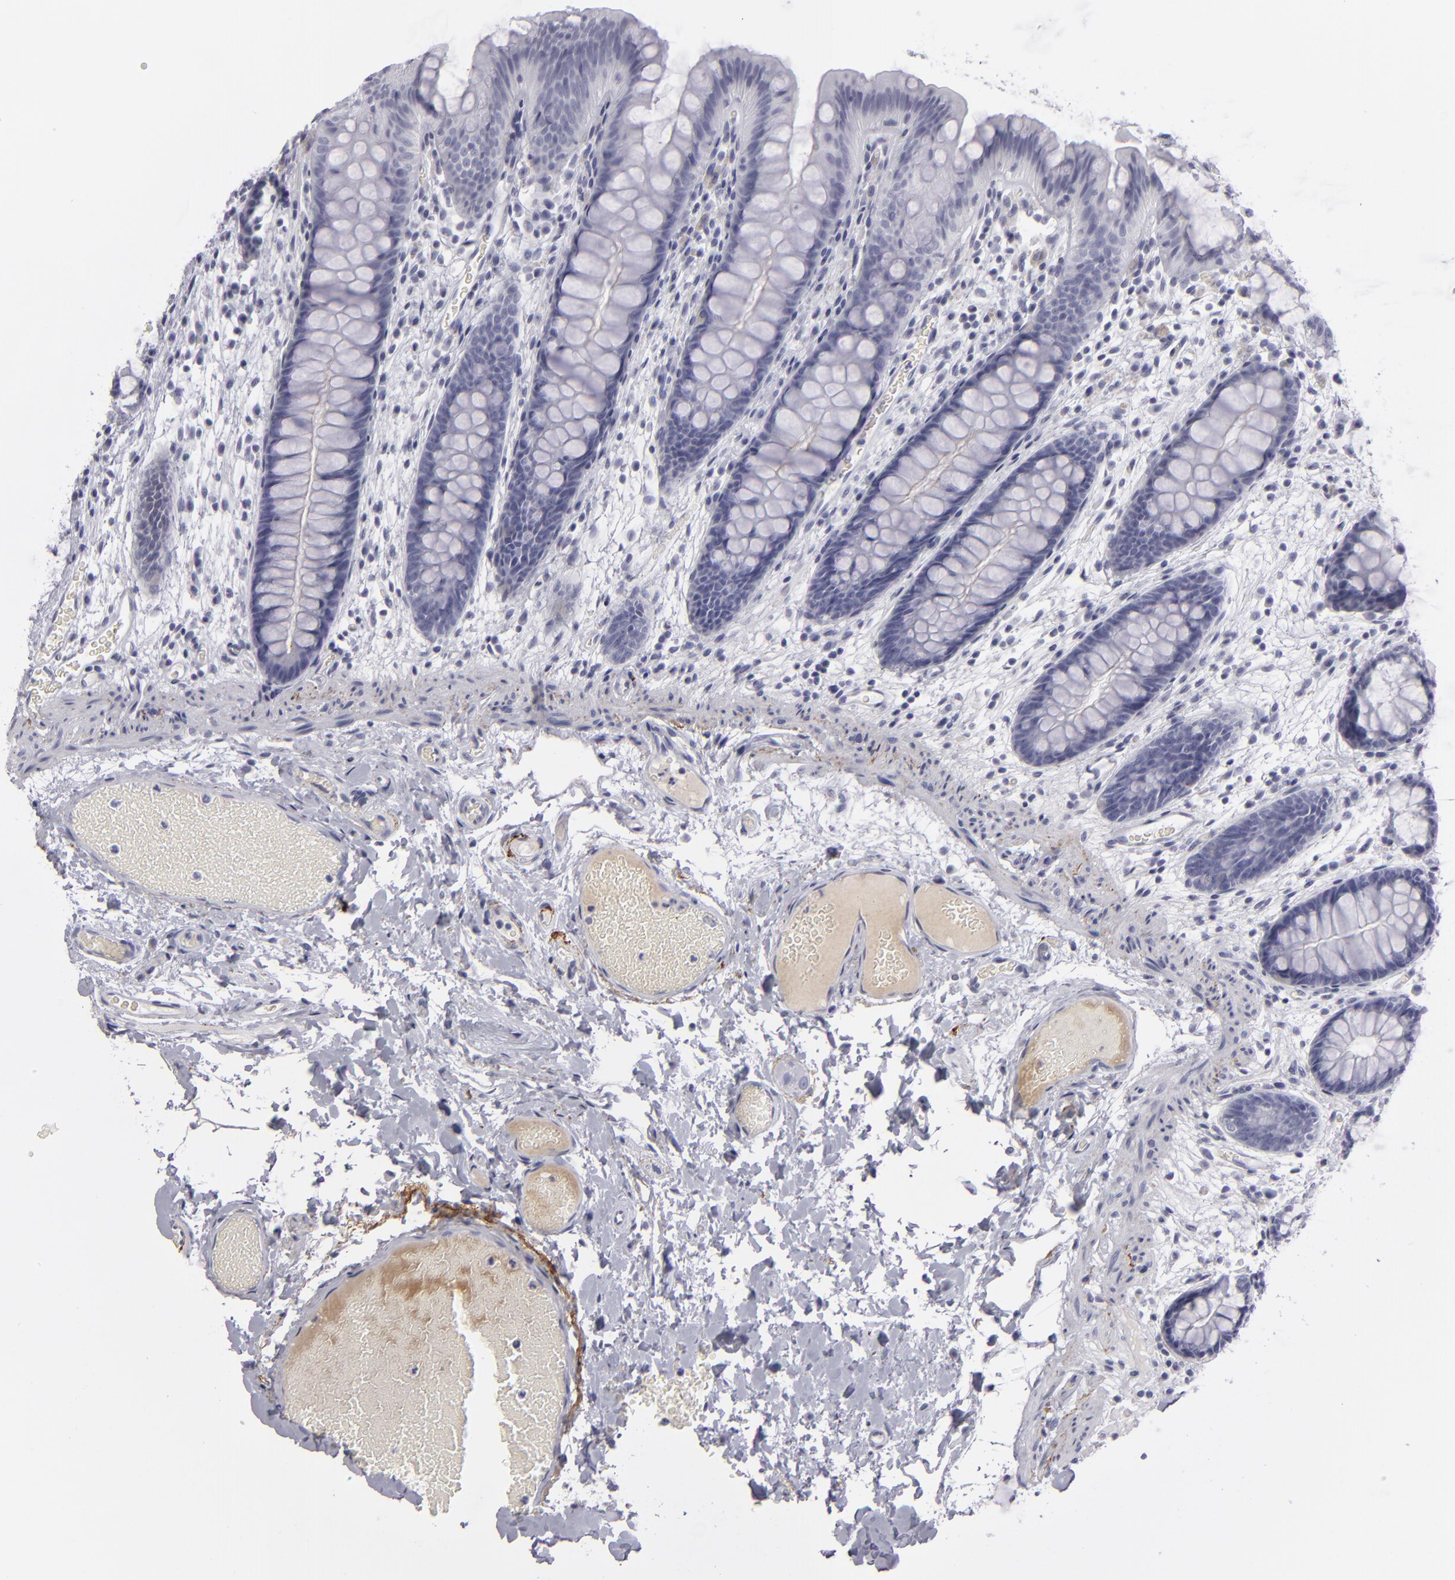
{"staining": {"intensity": "negative", "quantity": "none", "location": "none"}, "tissue": "colon", "cell_type": "Endothelial cells", "image_type": "normal", "snomed": [{"axis": "morphology", "description": "Normal tissue, NOS"}, {"axis": "topography", "description": "Smooth muscle"}, {"axis": "topography", "description": "Colon"}], "caption": "IHC of unremarkable human colon displays no positivity in endothelial cells.", "gene": "C9", "patient": {"sex": "male", "age": 67}}